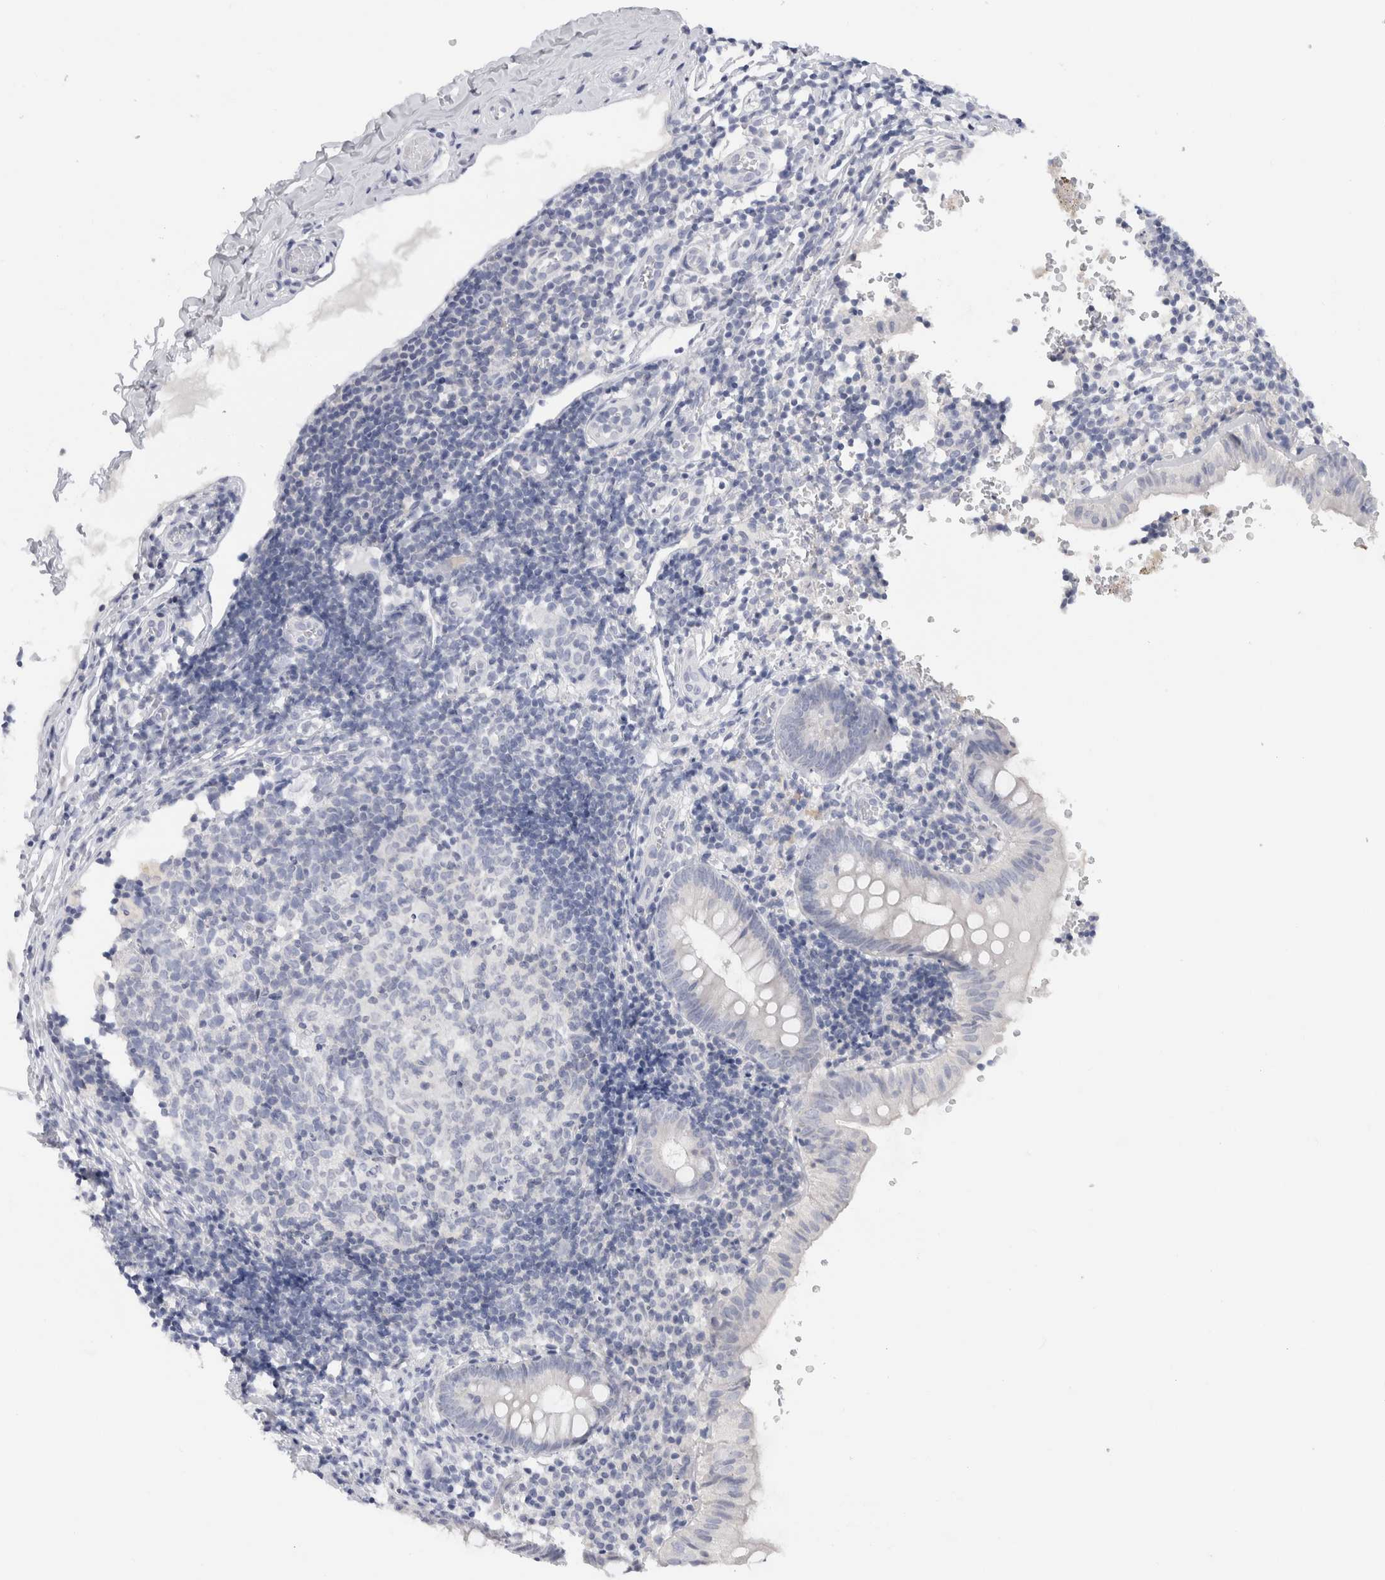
{"staining": {"intensity": "negative", "quantity": "none", "location": "none"}, "tissue": "appendix", "cell_type": "Glandular cells", "image_type": "normal", "snomed": [{"axis": "morphology", "description": "Normal tissue, NOS"}, {"axis": "topography", "description": "Appendix"}], "caption": "DAB immunohistochemical staining of unremarkable appendix exhibits no significant positivity in glandular cells.", "gene": "C9orf50", "patient": {"sex": "male", "age": 8}}